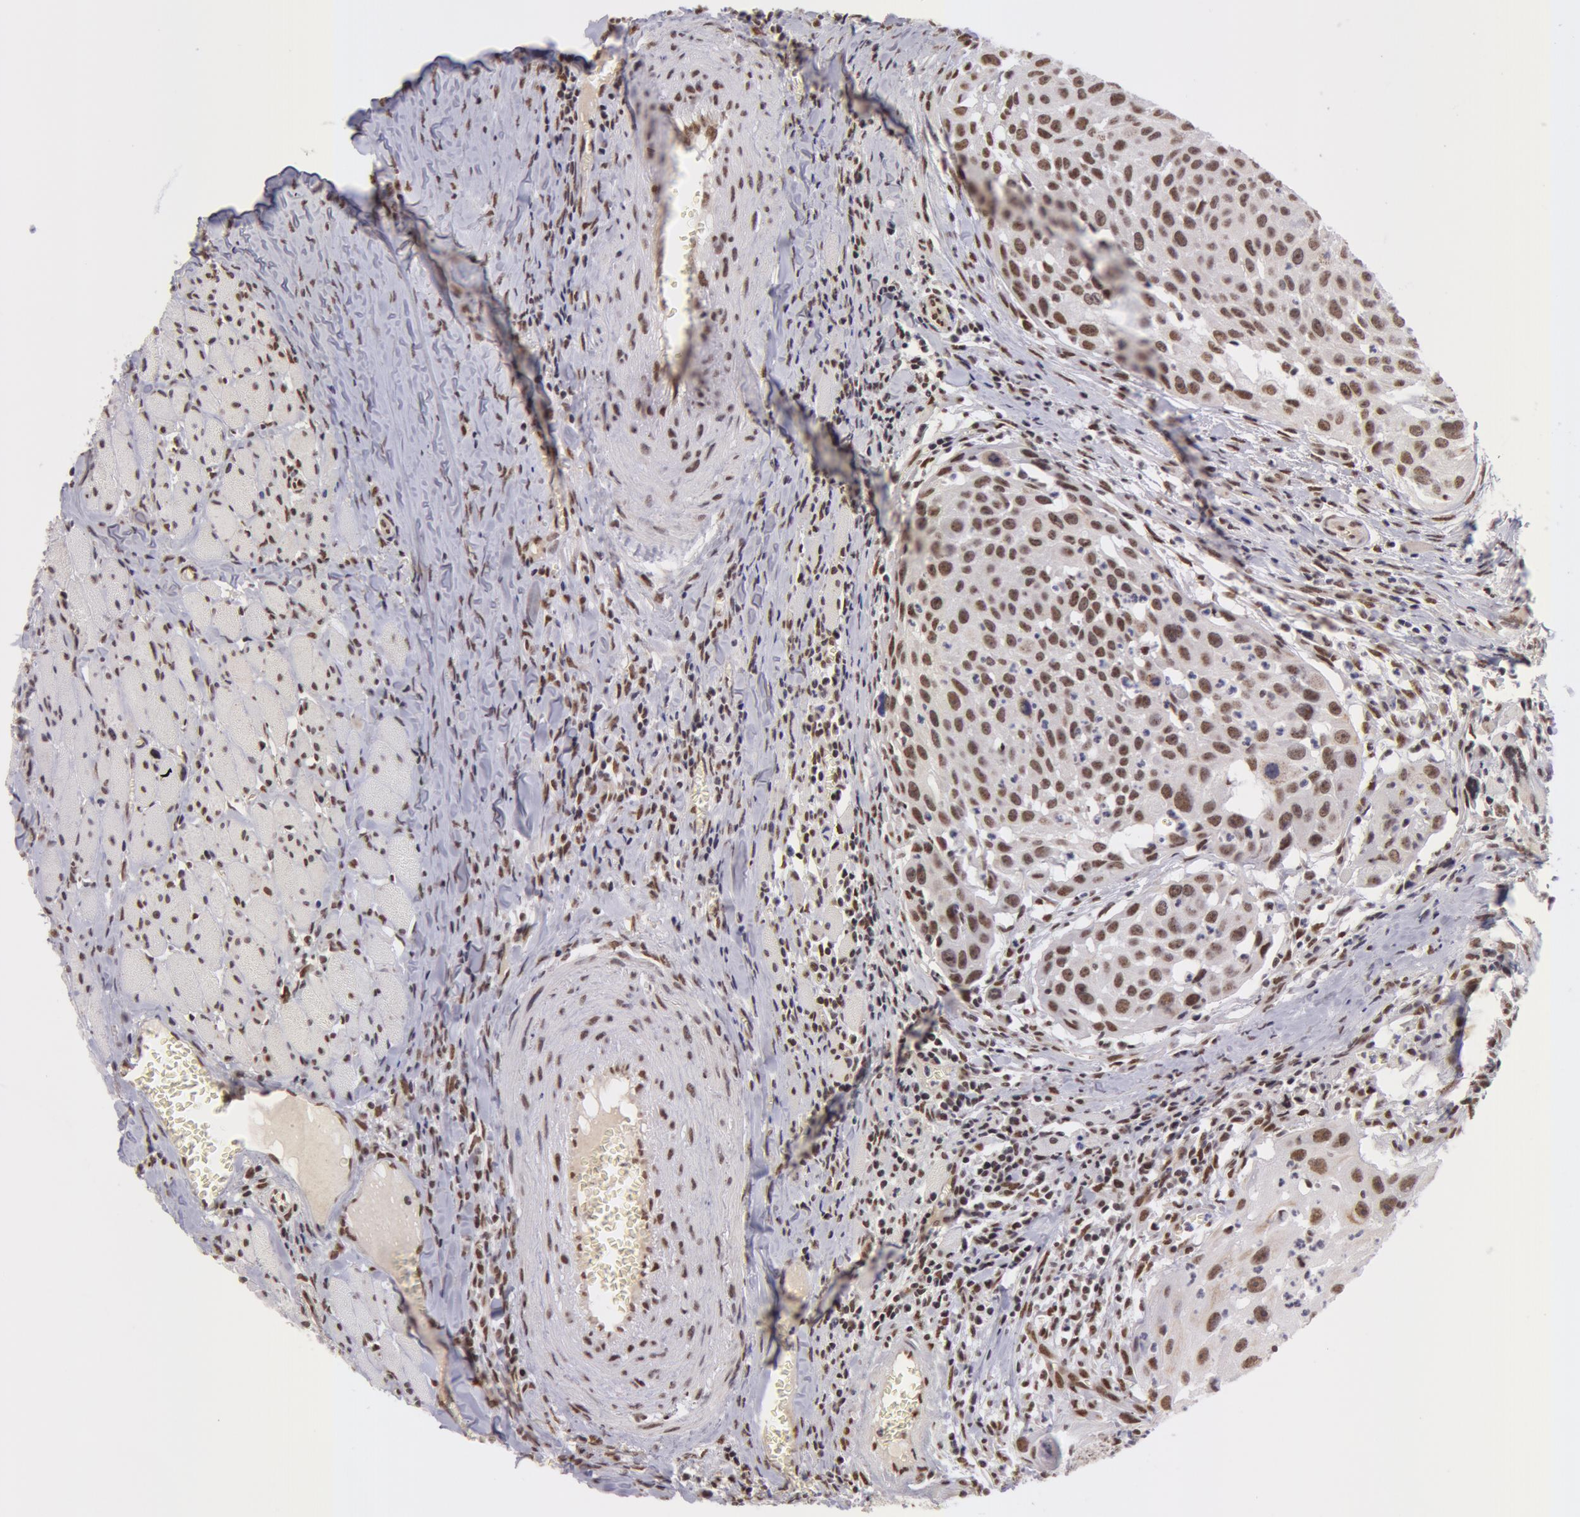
{"staining": {"intensity": "strong", "quantity": "25%-75%", "location": "nuclear"}, "tissue": "head and neck cancer", "cell_type": "Tumor cells", "image_type": "cancer", "snomed": [{"axis": "morphology", "description": "Squamous cell carcinoma, NOS"}, {"axis": "topography", "description": "Head-Neck"}], "caption": "DAB immunohistochemical staining of human head and neck cancer demonstrates strong nuclear protein expression in about 25%-75% of tumor cells. (DAB (3,3'-diaminobenzidine) IHC, brown staining for protein, blue staining for nuclei).", "gene": "VRTN", "patient": {"sex": "male", "age": 64}}